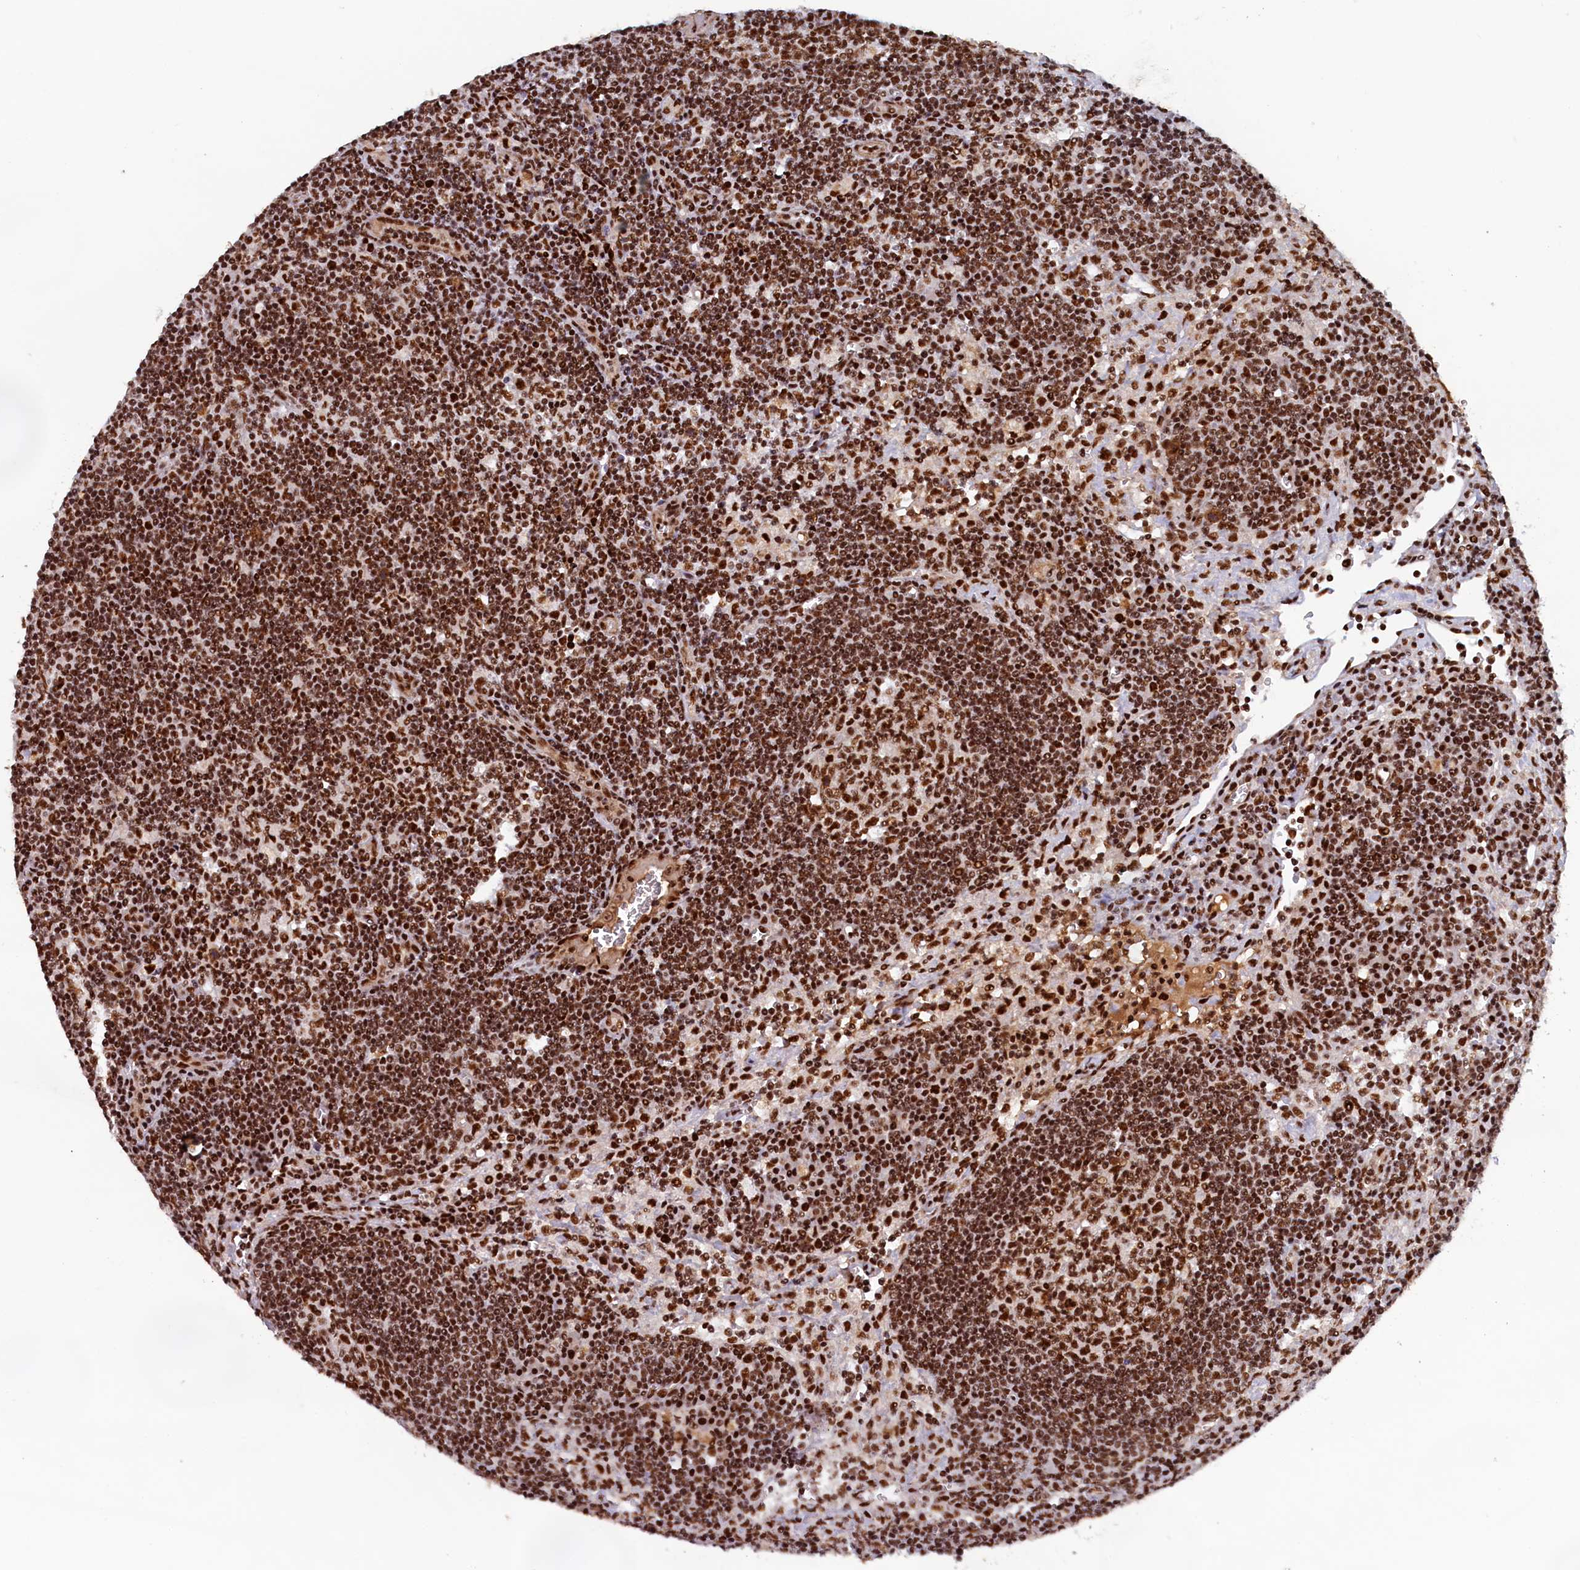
{"staining": {"intensity": "strong", "quantity": ">75%", "location": "nuclear"}, "tissue": "lymph node", "cell_type": "Germinal center cells", "image_type": "normal", "snomed": [{"axis": "morphology", "description": "Normal tissue, NOS"}, {"axis": "topography", "description": "Lymph node"}], "caption": "High-power microscopy captured an immunohistochemistry histopathology image of normal lymph node, revealing strong nuclear positivity in approximately >75% of germinal center cells. (IHC, brightfield microscopy, high magnification).", "gene": "ZC3H18", "patient": {"sex": "male", "age": 58}}